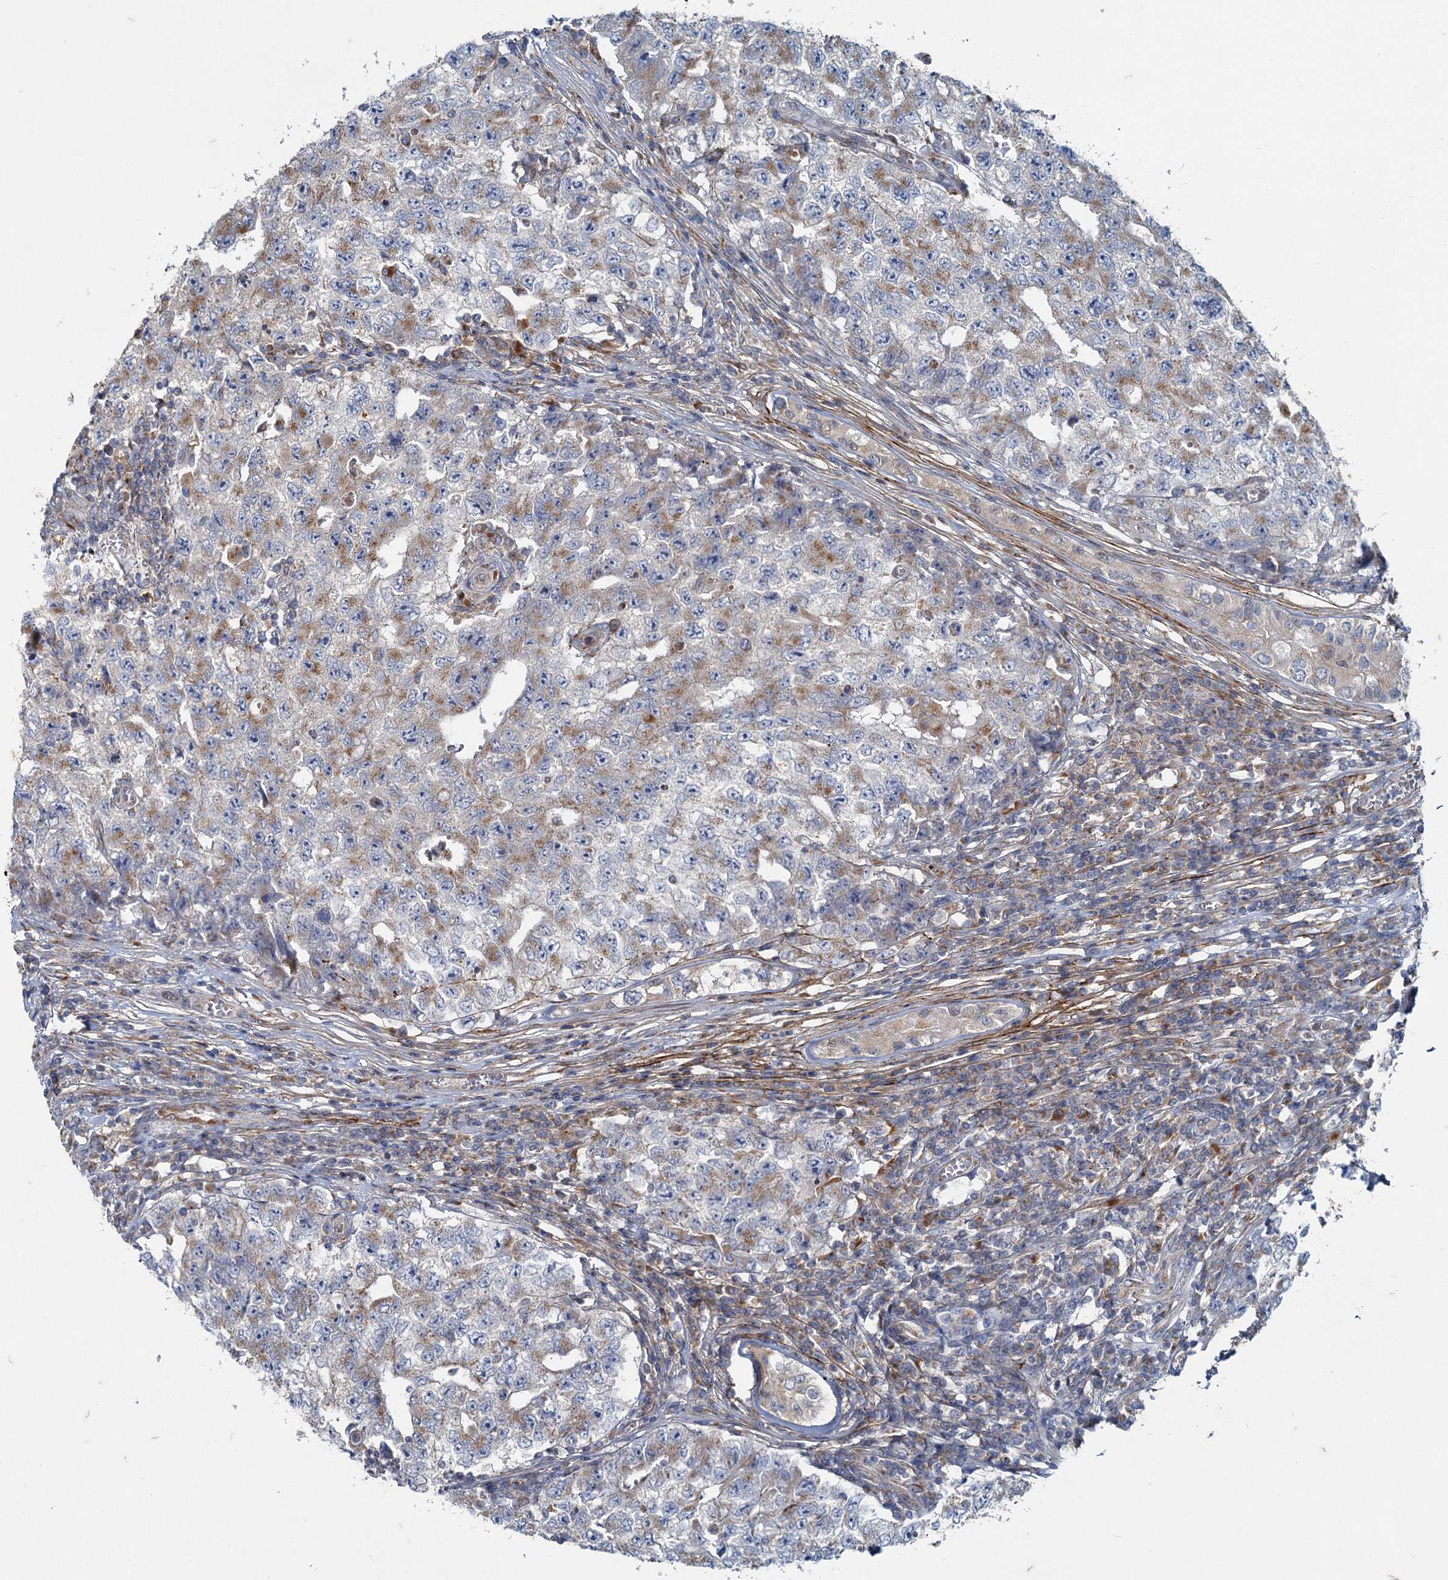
{"staining": {"intensity": "weak", "quantity": "25%-75%", "location": "cytoplasmic/membranous"}, "tissue": "testis cancer", "cell_type": "Tumor cells", "image_type": "cancer", "snomed": [{"axis": "morphology", "description": "Carcinoma, Embryonal, NOS"}, {"axis": "topography", "description": "Testis"}], "caption": "Protein expression analysis of testis cancer (embryonal carcinoma) demonstrates weak cytoplasmic/membranous positivity in about 25%-75% of tumor cells.", "gene": "ADCY2", "patient": {"sex": "male", "age": 17}}